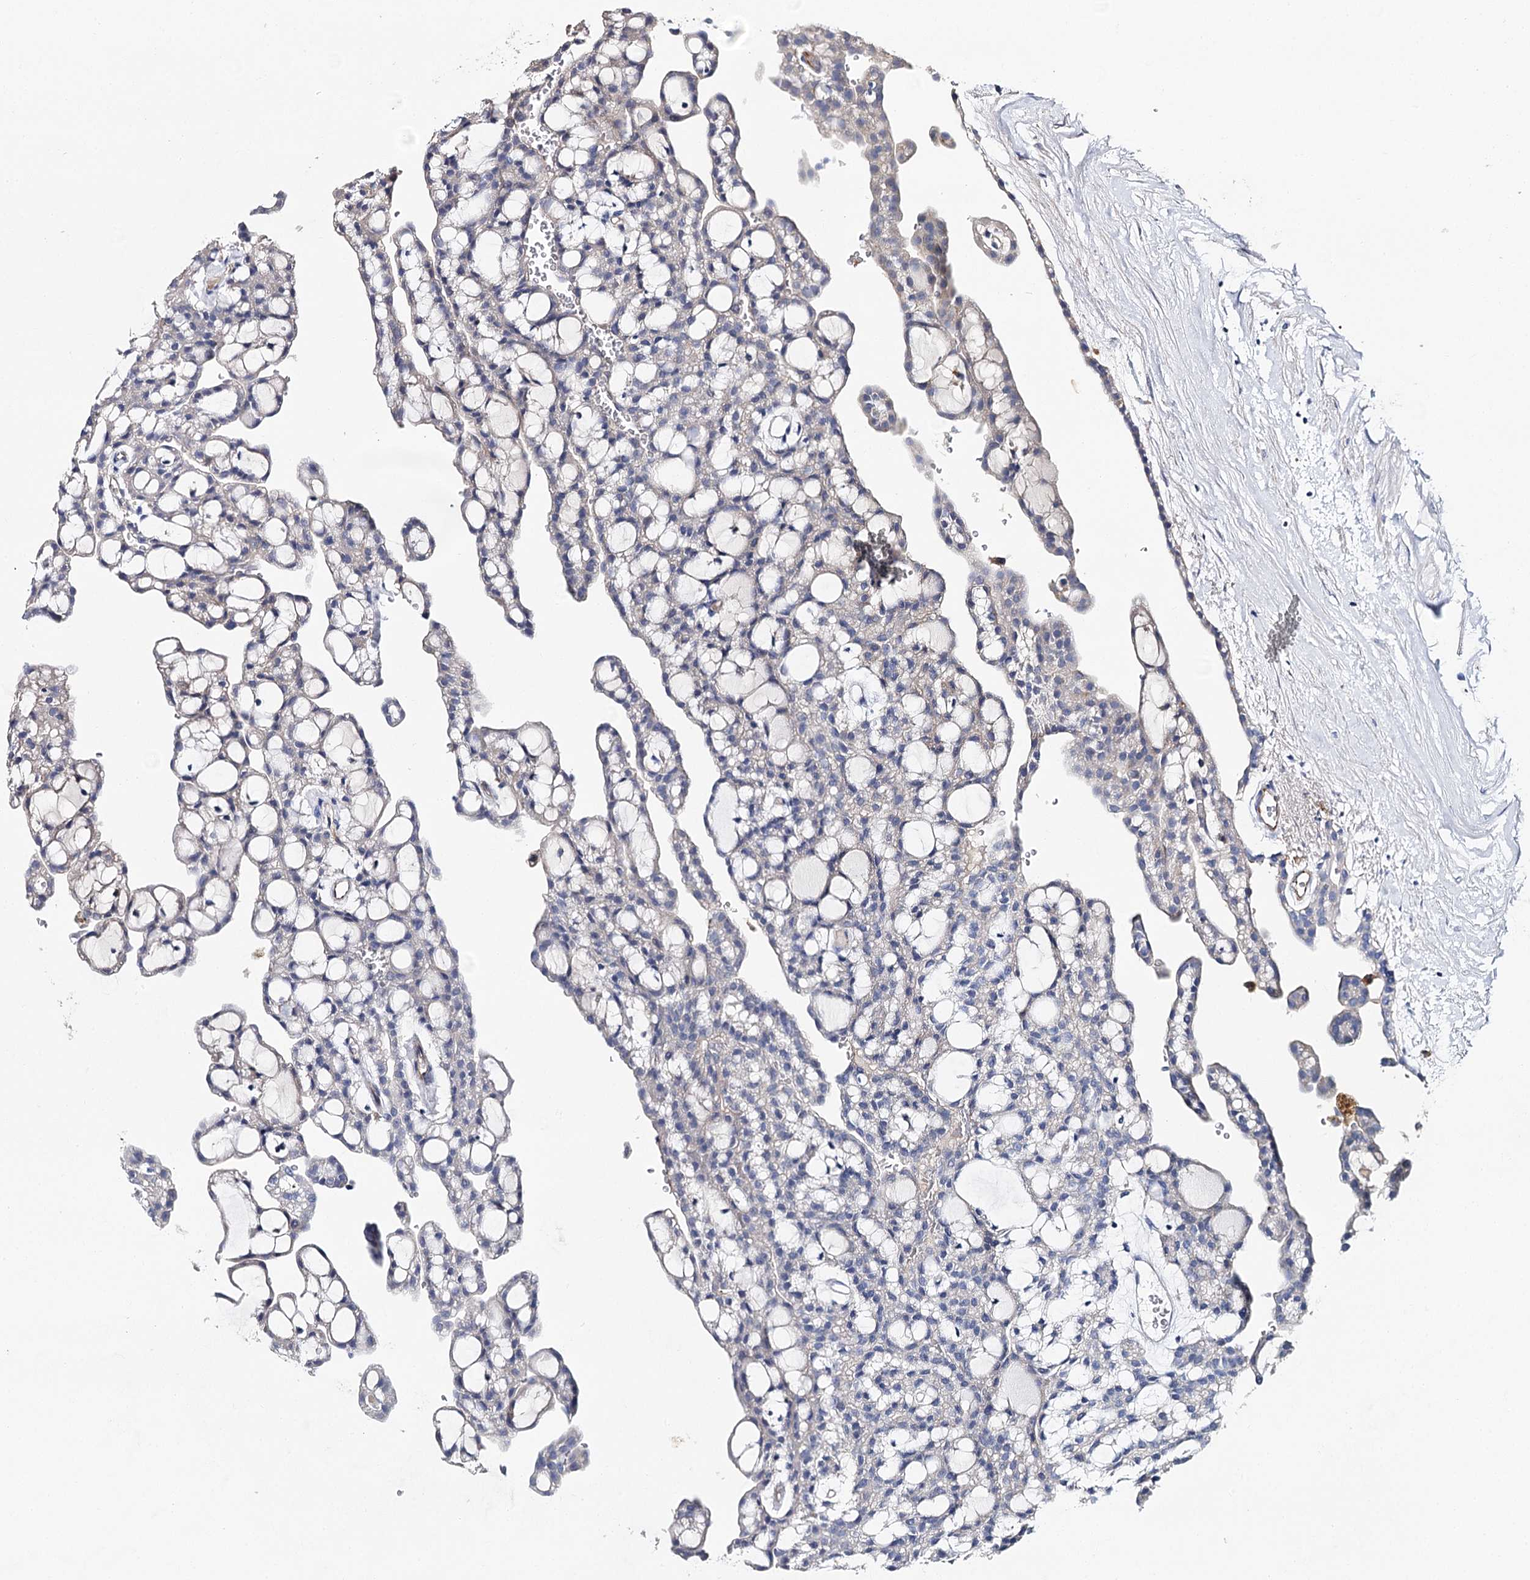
{"staining": {"intensity": "negative", "quantity": "none", "location": "none"}, "tissue": "renal cancer", "cell_type": "Tumor cells", "image_type": "cancer", "snomed": [{"axis": "morphology", "description": "Adenocarcinoma, NOS"}, {"axis": "topography", "description": "Kidney"}], "caption": "This is a image of IHC staining of adenocarcinoma (renal), which shows no expression in tumor cells.", "gene": "EPYC", "patient": {"sex": "male", "age": 63}}